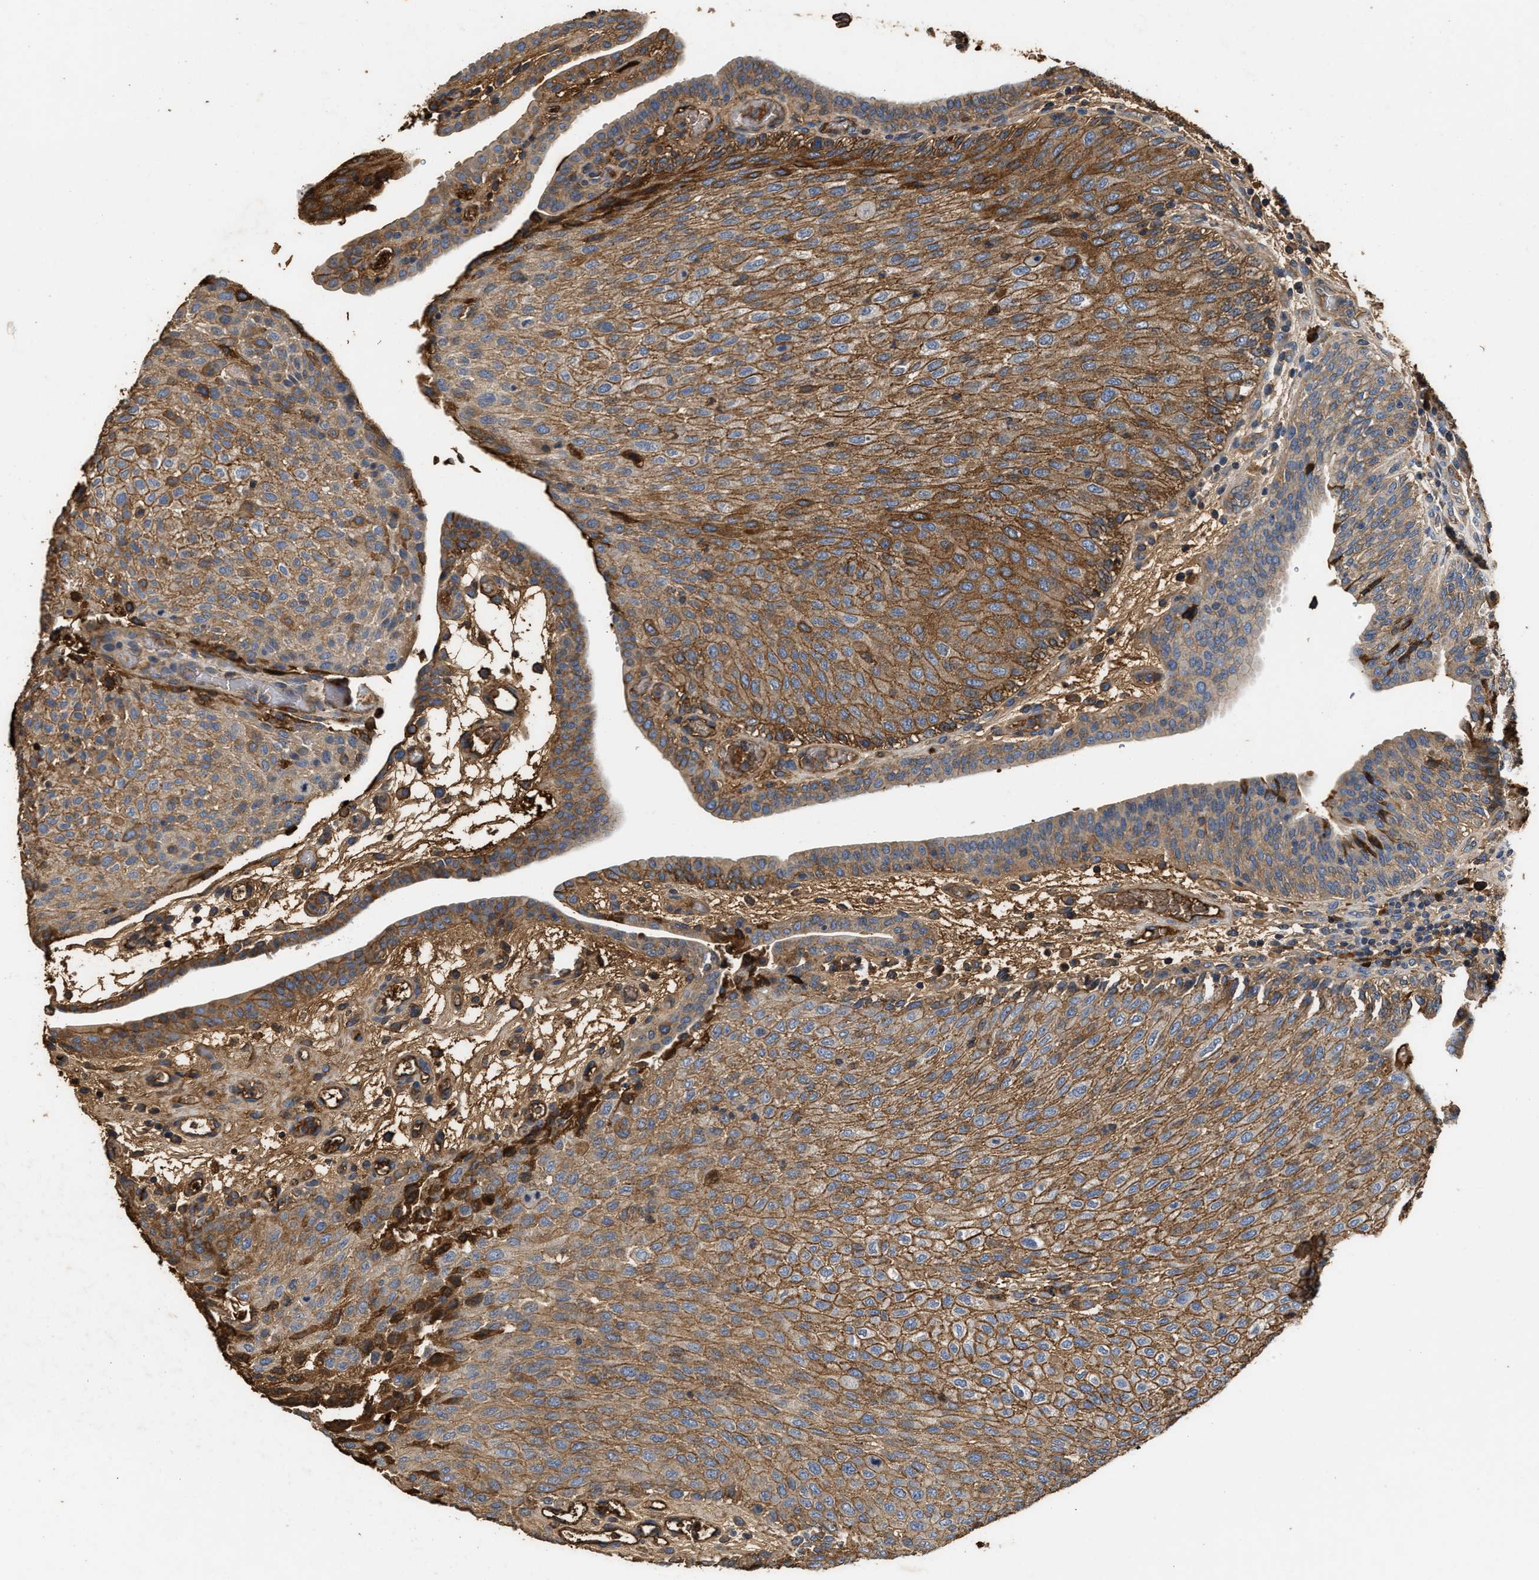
{"staining": {"intensity": "moderate", "quantity": ">75%", "location": "cytoplasmic/membranous"}, "tissue": "urothelial cancer", "cell_type": "Tumor cells", "image_type": "cancer", "snomed": [{"axis": "morphology", "description": "Urothelial carcinoma, Low grade"}, {"axis": "morphology", "description": "Urothelial carcinoma, High grade"}, {"axis": "topography", "description": "Urinary bladder"}], "caption": "A medium amount of moderate cytoplasmic/membranous expression is appreciated in about >75% of tumor cells in low-grade urothelial carcinoma tissue.", "gene": "C3", "patient": {"sex": "male", "age": 35}}